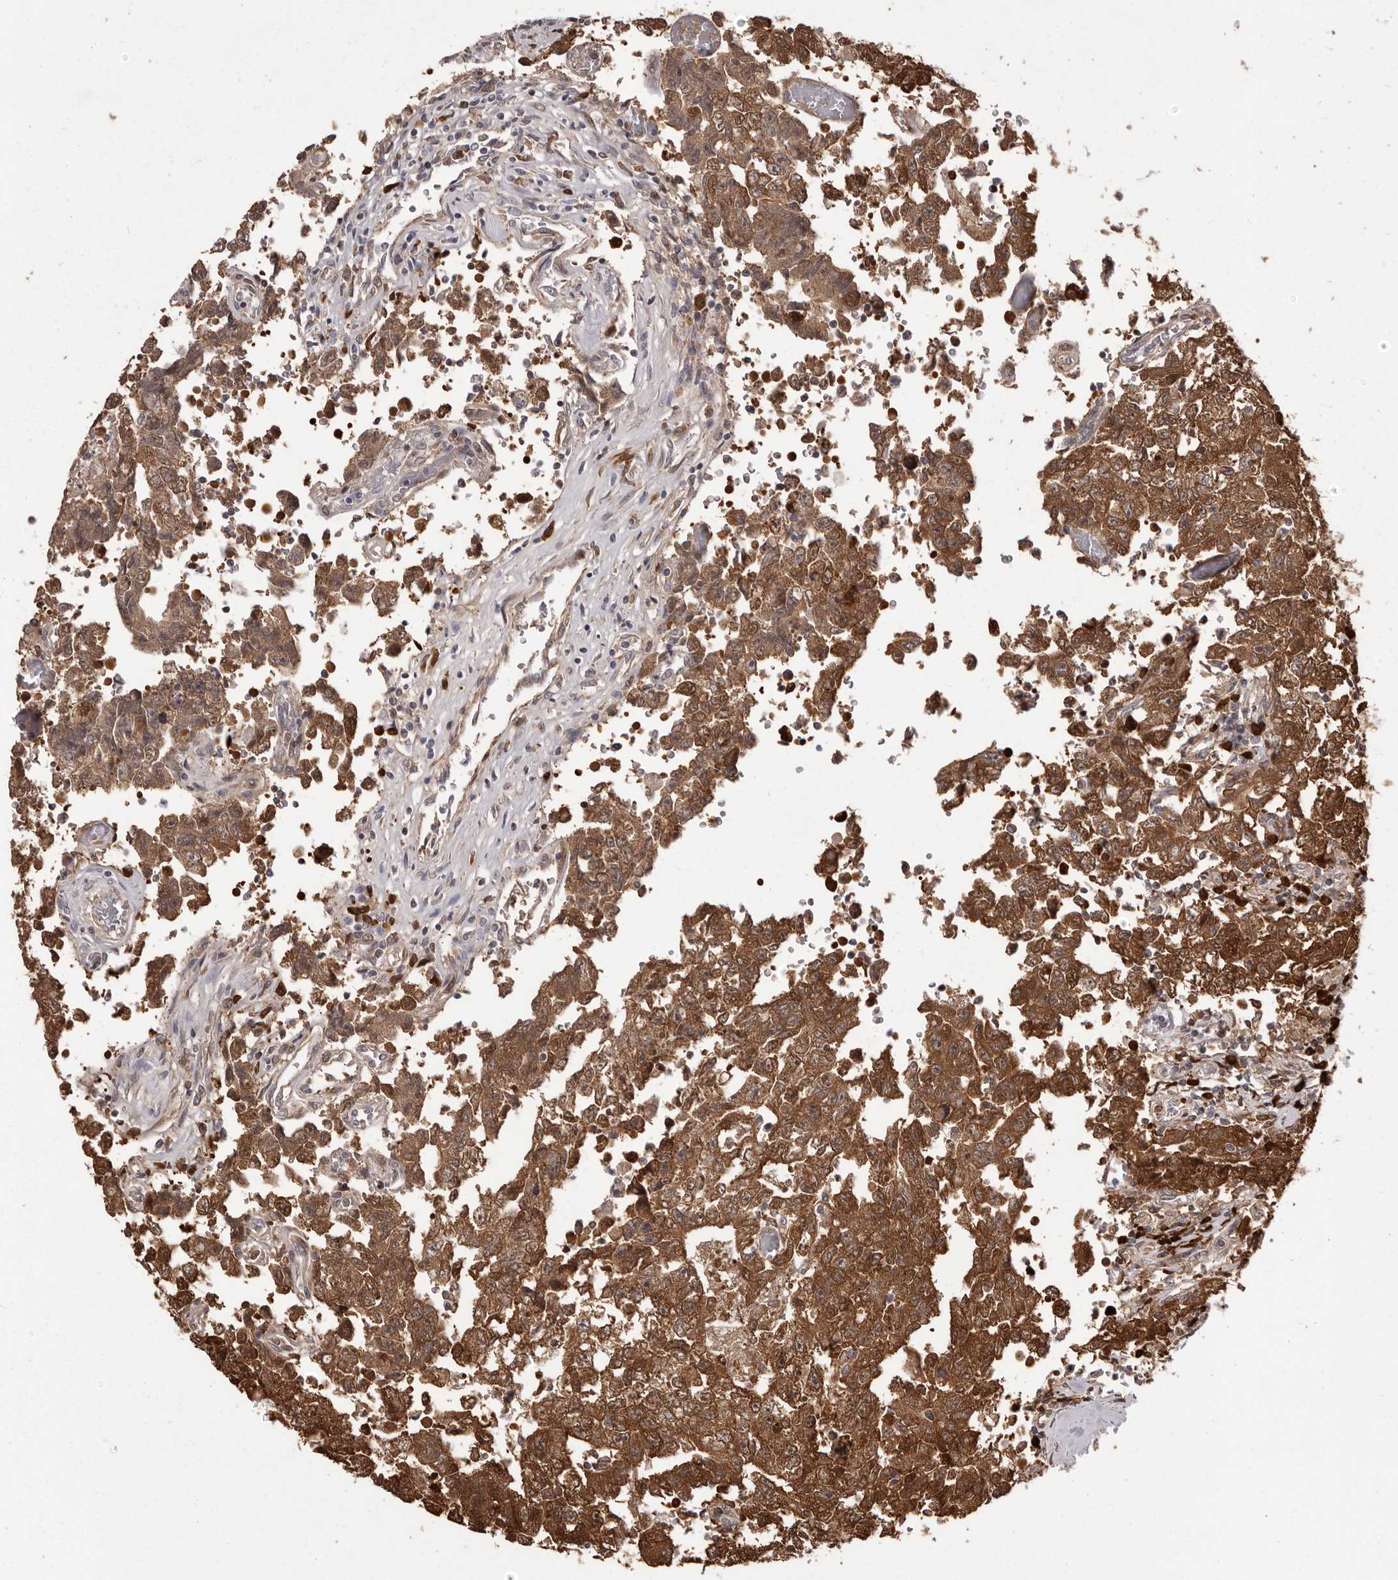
{"staining": {"intensity": "moderate", "quantity": ">75%", "location": "cytoplasmic/membranous"}, "tissue": "testis cancer", "cell_type": "Tumor cells", "image_type": "cancer", "snomed": [{"axis": "morphology", "description": "Carcinoma, Embryonal, NOS"}, {"axis": "topography", "description": "Testis"}], "caption": "An image of human testis embryonal carcinoma stained for a protein shows moderate cytoplasmic/membranous brown staining in tumor cells. The staining was performed using DAB (3,3'-diaminobenzidine) to visualize the protein expression in brown, while the nuclei were stained in blue with hematoxylin (Magnification: 20x).", "gene": "GFOD1", "patient": {"sex": "male", "age": 26}}